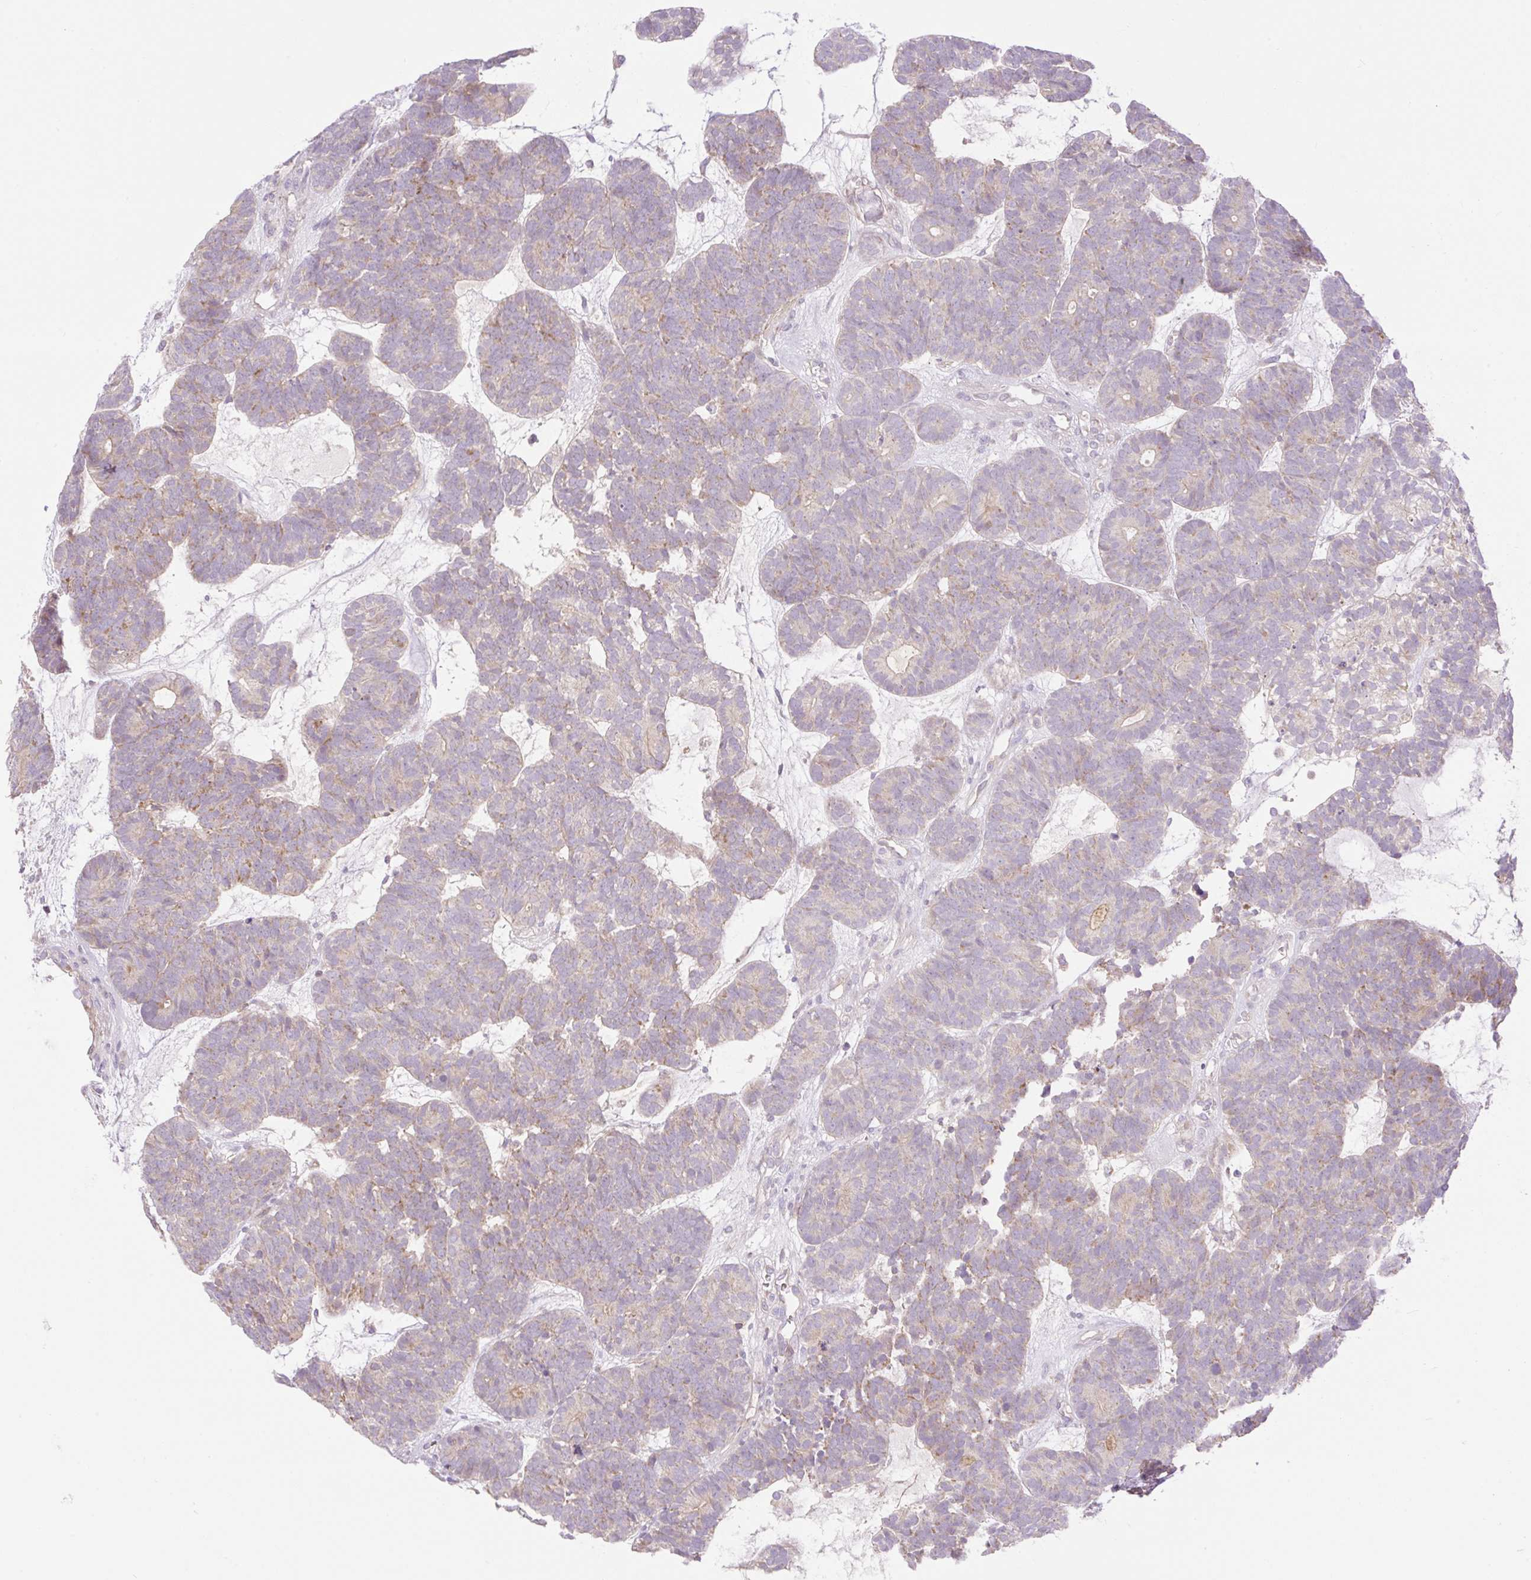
{"staining": {"intensity": "weak", "quantity": "<25%", "location": "cytoplasmic/membranous"}, "tissue": "head and neck cancer", "cell_type": "Tumor cells", "image_type": "cancer", "snomed": [{"axis": "morphology", "description": "Adenocarcinoma, NOS"}, {"axis": "topography", "description": "Head-Neck"}], "caption": "A high-resolution histopathology image shows IHC staining of head and neck adenocarcinoma, which reveals no significant positivity in tumor cells. (Stains: DAB (3,3'-diaminobenzidine) IHC with hematoxylin counter stain, Microscopy: brightfield microscopy at high magnification).", "gene": "VPS25", "patient": {"sex": "female", "age": 81}}